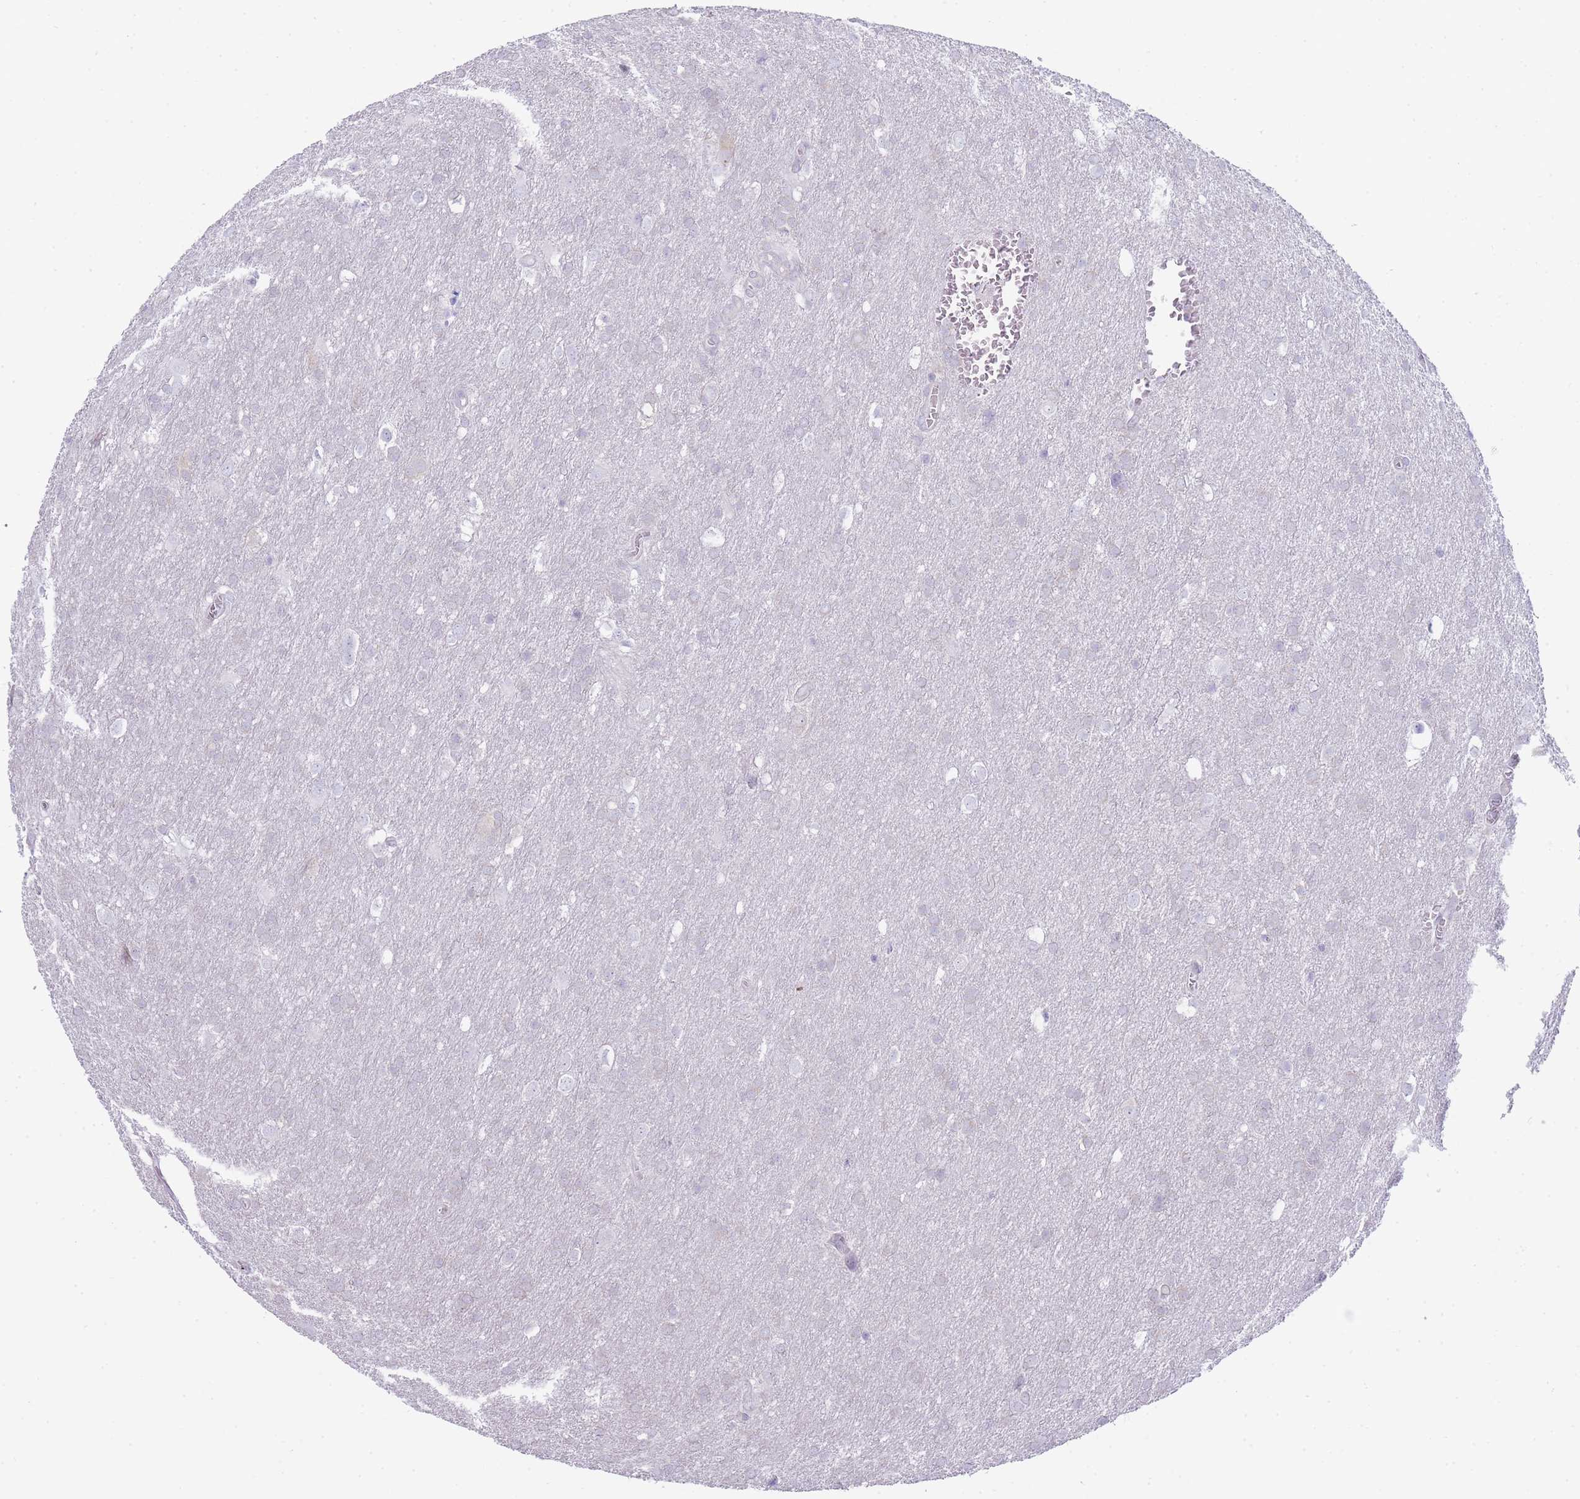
{"staining": {"intensity": "negative", "quantity": "none", "location": "none"}, "tissue": "glioma", "cell_type": "Tumor cells", "image_type": "cancer", "snomed": [{"axis": "morphology", "description": "Glioma, malignant, Low grade"}, {"axis": "topography", "description": "Brain"}], "caption": "An immunohistochemistry (IHC) photomicrograph of malignant glioma (low-grade) is shown. There is no staining in tumor cells of malignant glioma (low-grade). The staining was performed using DAB (3,3'-diaminobenzidine) to visualize the protein expression in brown, while the nuclei were stained in blue with hematoxylin (Magnification: 20x).", "gene": "OR5L2", "patient": {"sex": "female", "age": 32}}